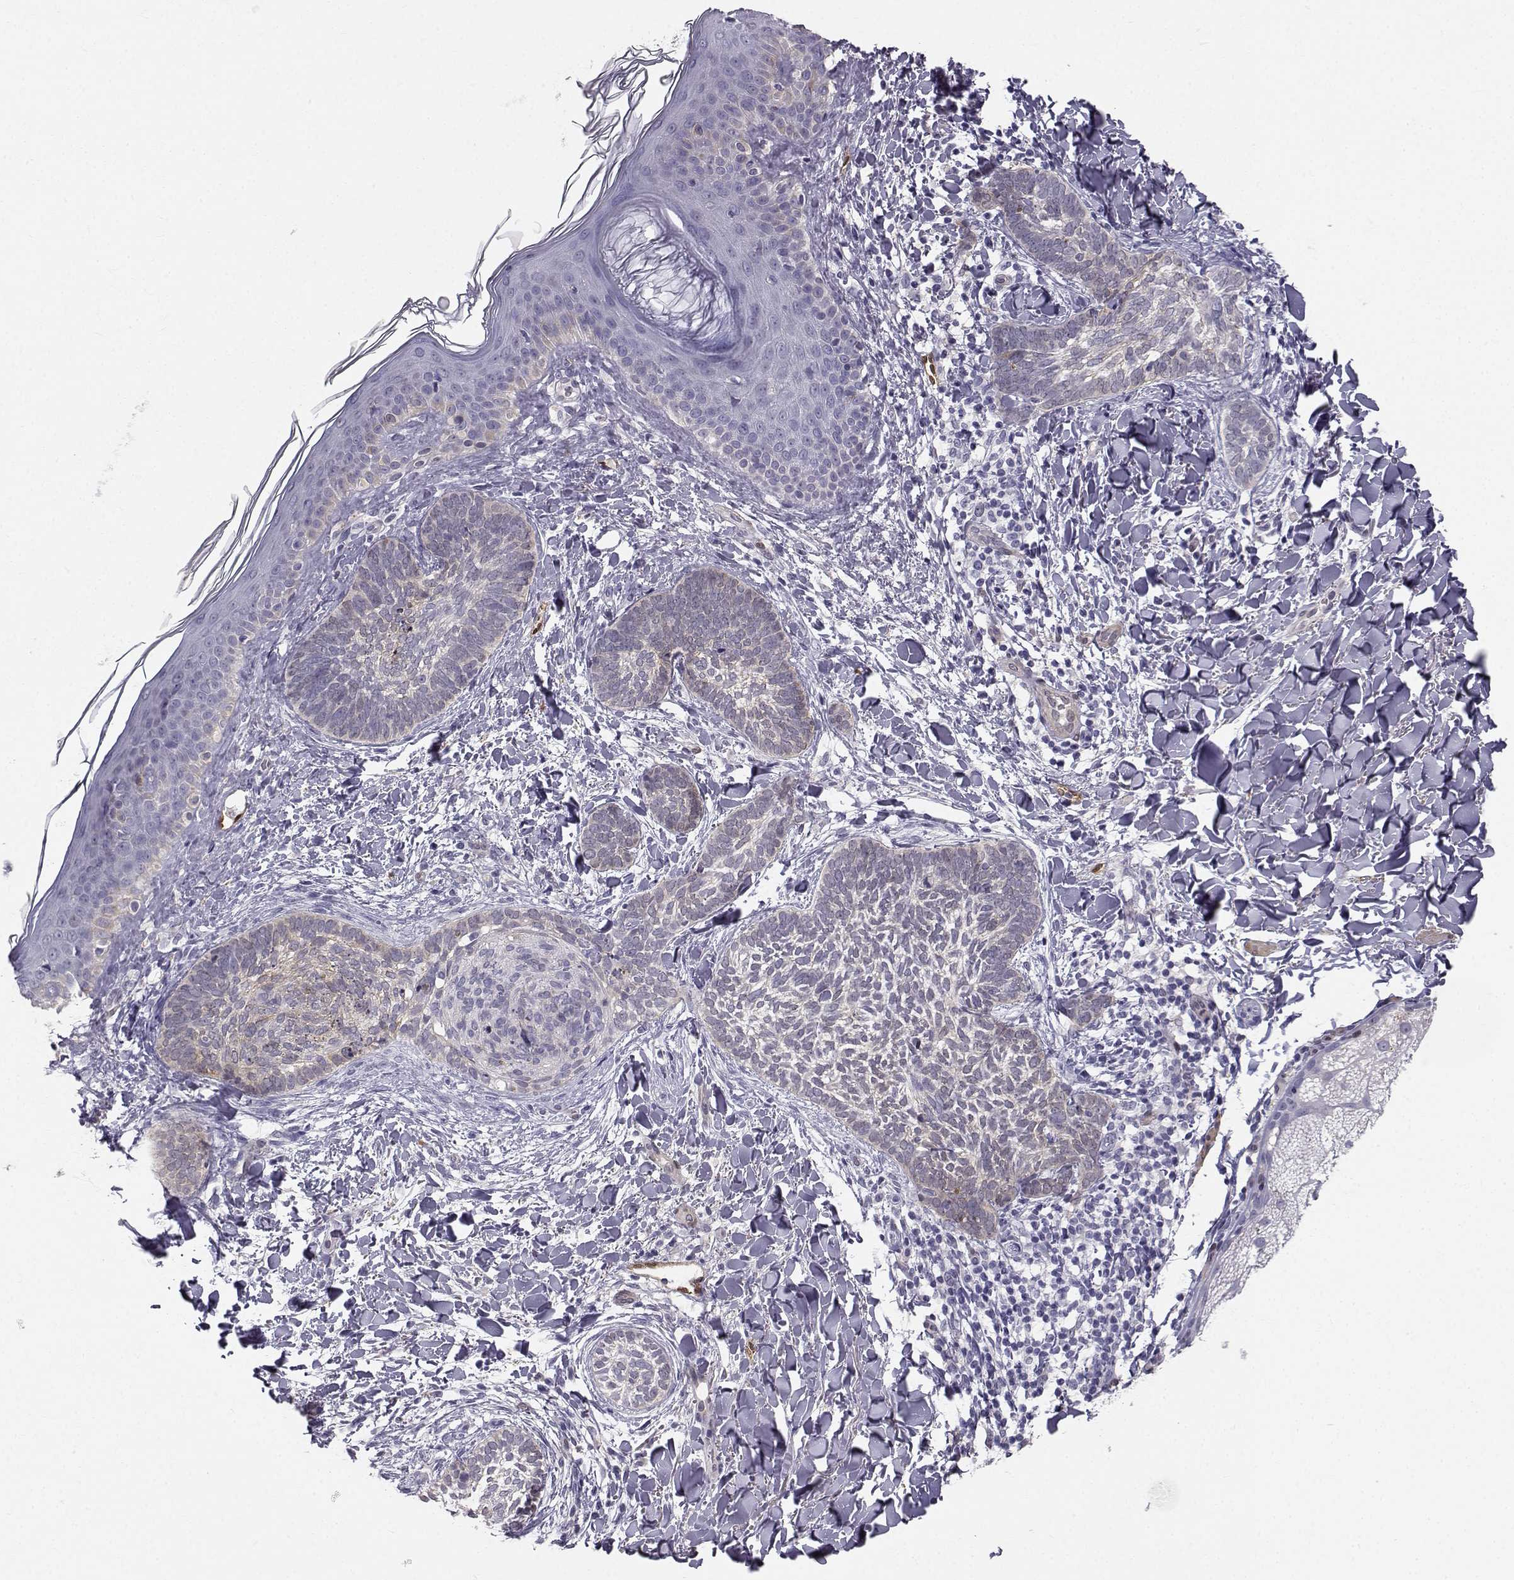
{"staining": {"intensity": "weak", "quantity": "<25%", "location": "cytoplasmic/membranous"}, "tissue": "skin cancer", "cell_type": "Tumor cells", "image_type": "cancer", "snomed": [{"axis": "morphology", "description": "Normal tissue, NOS"}, {"axis": "morphology", "description": "Basal cell carcinoma"}, {"axis": "topography", "description": "Skin"}], "caption": "IHC photomicrograph of neoplastic tissue: skin cancer (basal cell carcinoma) stained with DAB (3,3'-diaminobenzidine) shows no significant protein staining in tumor cells.", "gene": "PGM5", "patient": {"sex": "male", "age": 46}}